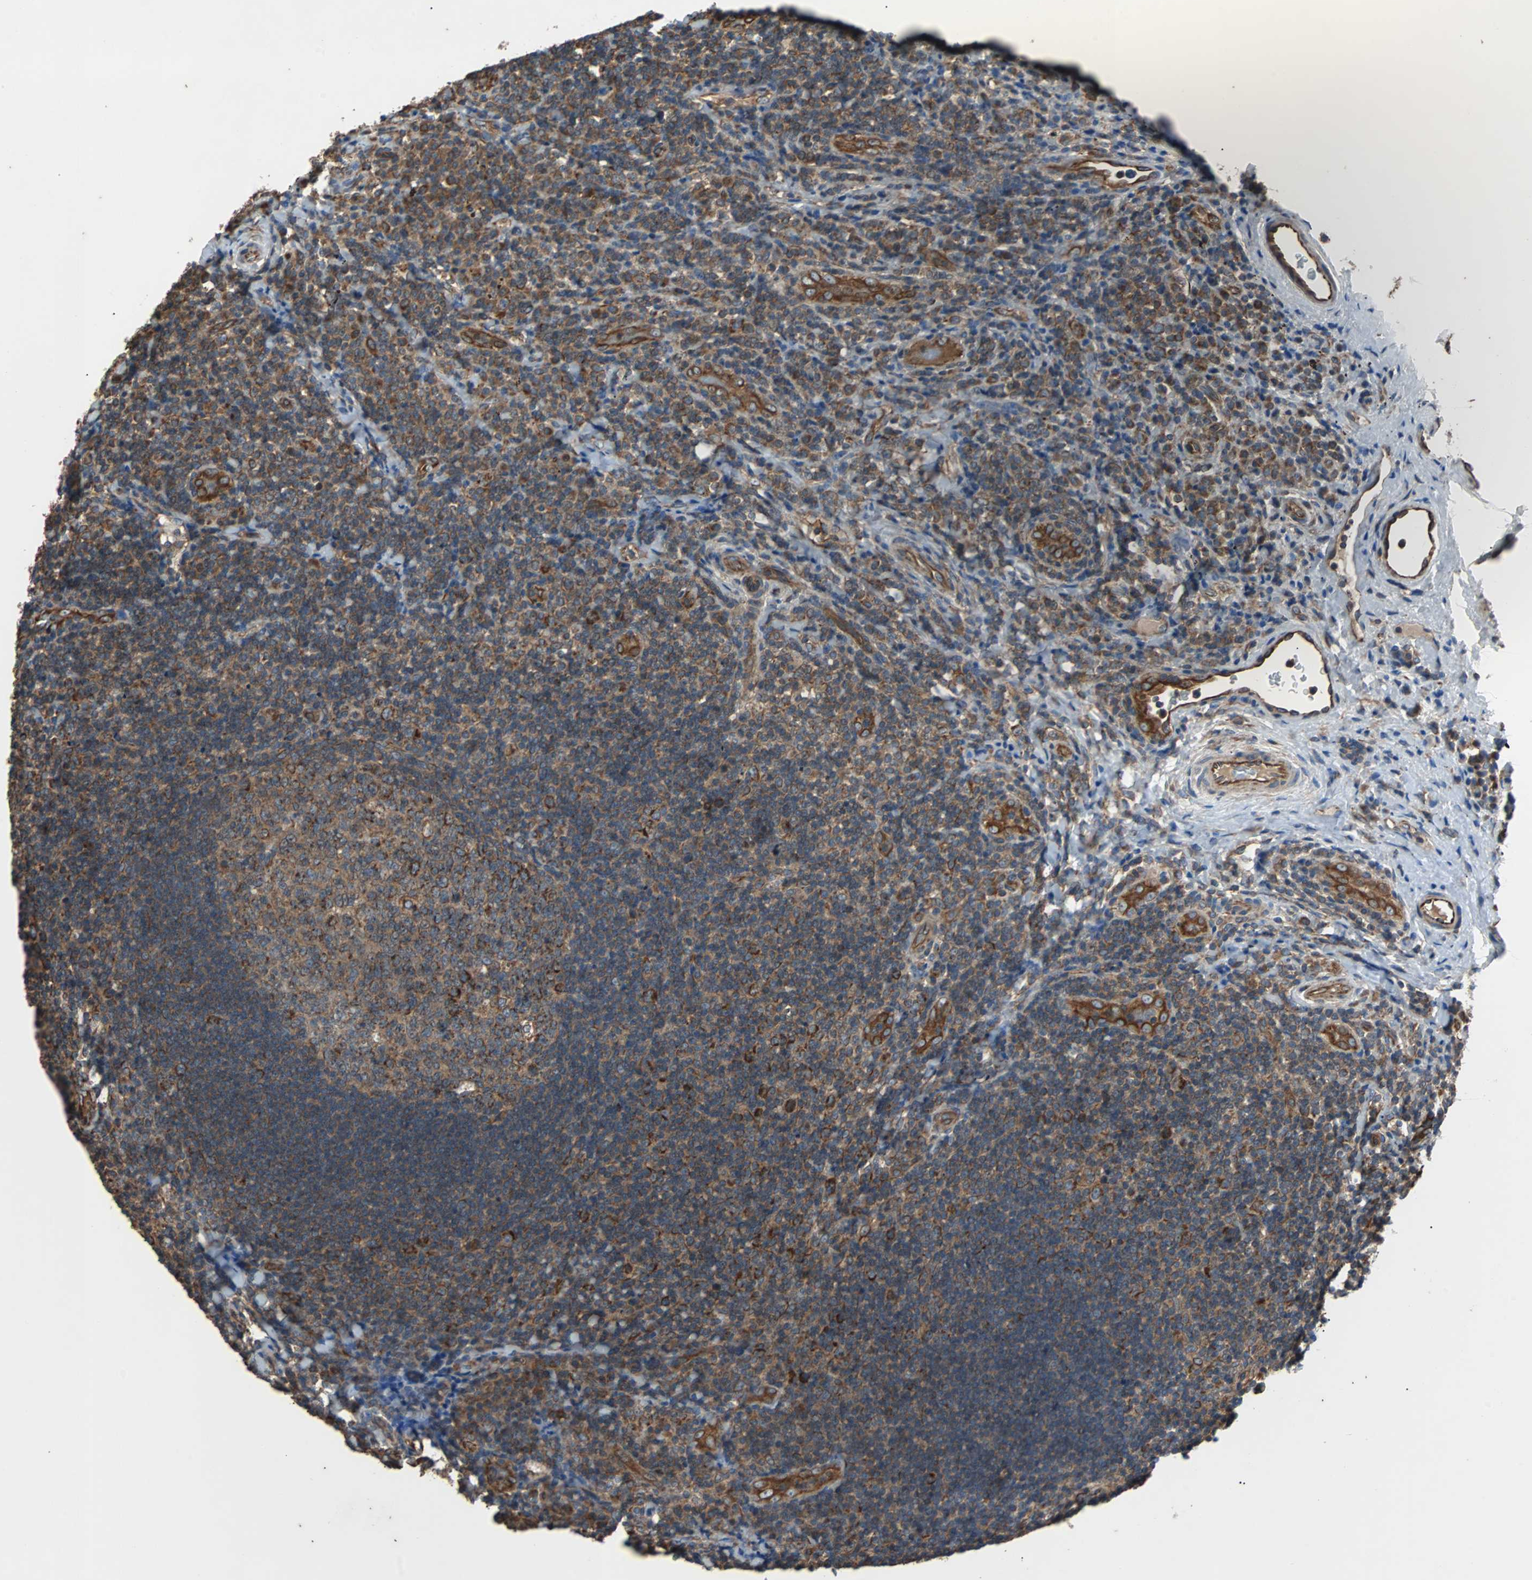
{"staining": {"intensity": "moderate", "quantity": "25%-75%", "location": "cytoplasmic/membranous"}, "tissue": "lymphoma", "cell_type": "Tumor cells", "image_type": "cancer", "snomed": [{"axis": "morphology", "description": "Malignant lymphoma, non-Hodgkin's type, High grade"}, {"axis": "topography", "description": "Tonsil"}], "caption": "Moderate cytoplasmic/membranous protein positivity is appreciated in about 25%-75% of tumor cells in high-grade malignant lymphoma, non-Hodgkin's type.", "gene": "ACTR3", "patient": {"sex": "female", "age": 36}}